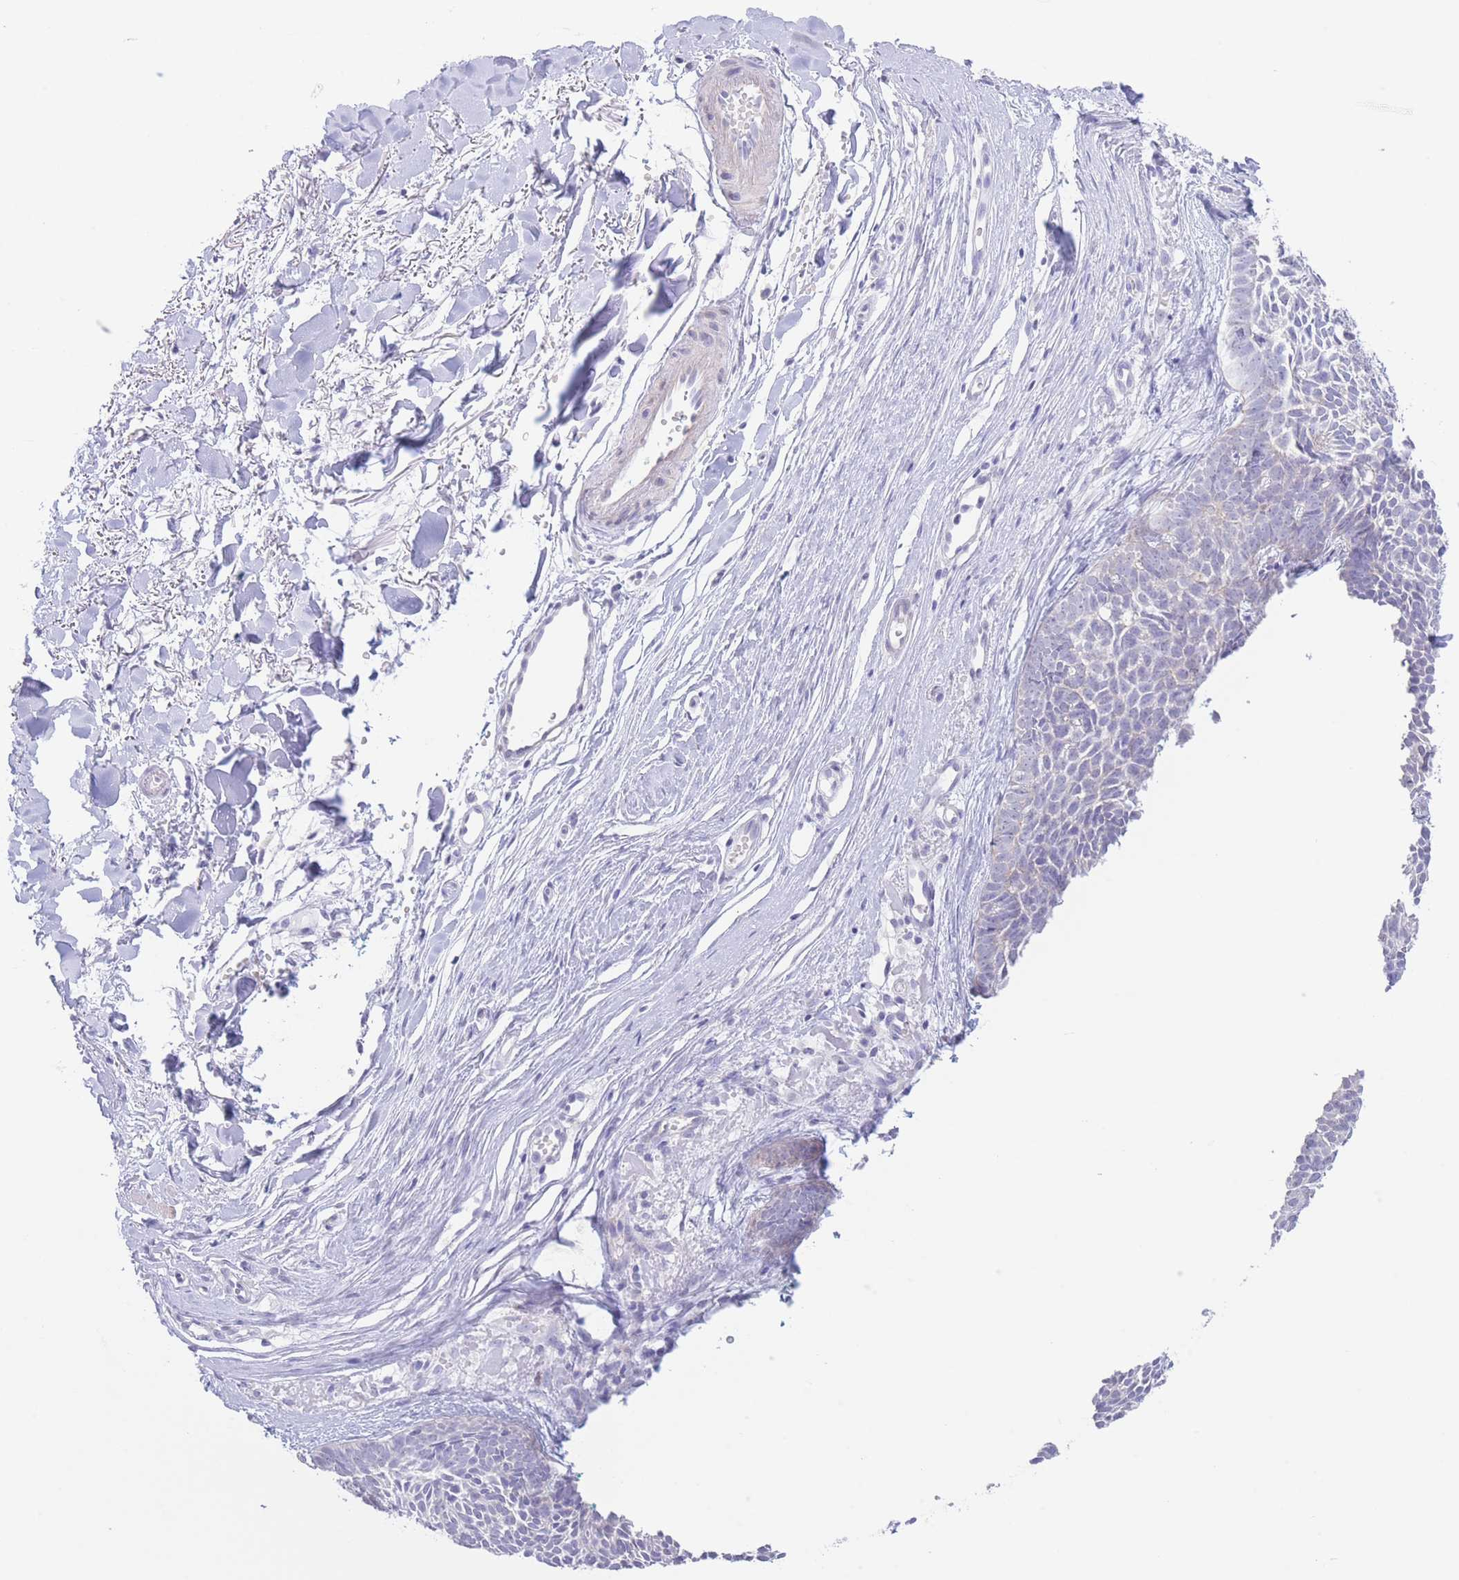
{"staining": {"intensity": "negative", "quantity": "none", "location": "none"}, "tissue": "skin cancer", "cell_type": "Tumor cells", "image_type": "cancer", "snomed": [{"axis": "morphology", "description": "Basal cell carcinoma"}, {"axis": "topography", "description": "Skin"}], "caption": "Photomicrograph shows no significant protein staining in tumor cells of skin cancer (basal cell carcinoma). (DAB immunohistochemistry (IHC) with hematoxylin counter stain).", "gene": "PKLR", "patient": {"sex": "male", "age": 61}}